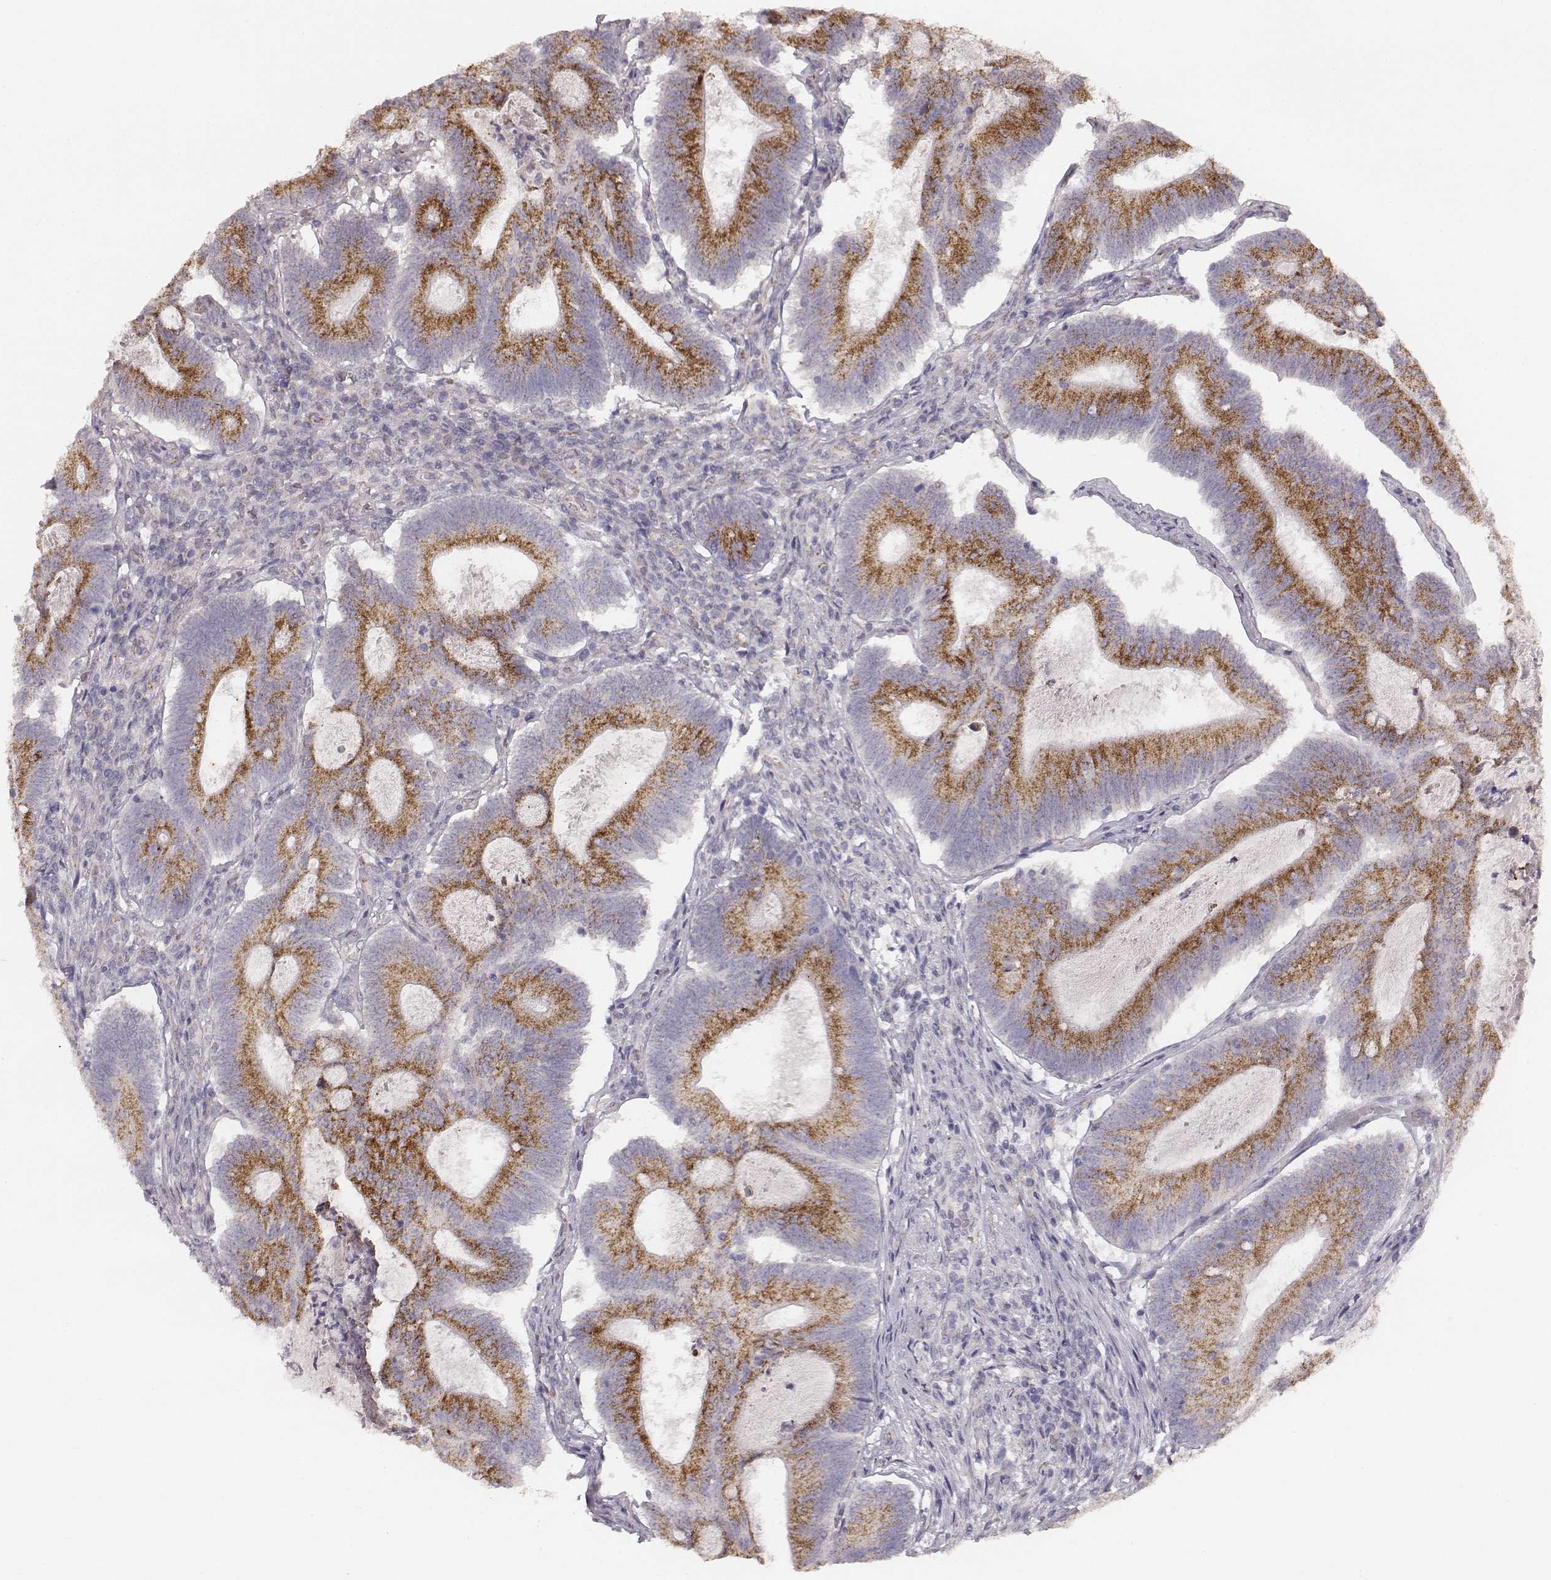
{"staining": {"intensity": "moderate", "quantity": ">75%", "location": "cytoplasmic/membranous"}, "tissue": "colorectal cancer", "cell_type": "Tumor cells", "image_type": "cancer", "snomed": [{"axis": "morphology", "description": "Adenocarcinoma, NOS"}, {"axis": "topography", "description": "Colon"}], "caption": "This is a photomicrograph of immunohistochemistry (IHC) staining of colorectal adenocarcinoma, which shows moderate expression in the cytoplasmic/membranous of tumor cells.", "gene": "ABCD3", "patient": {"sex": "female", "age": 70}}